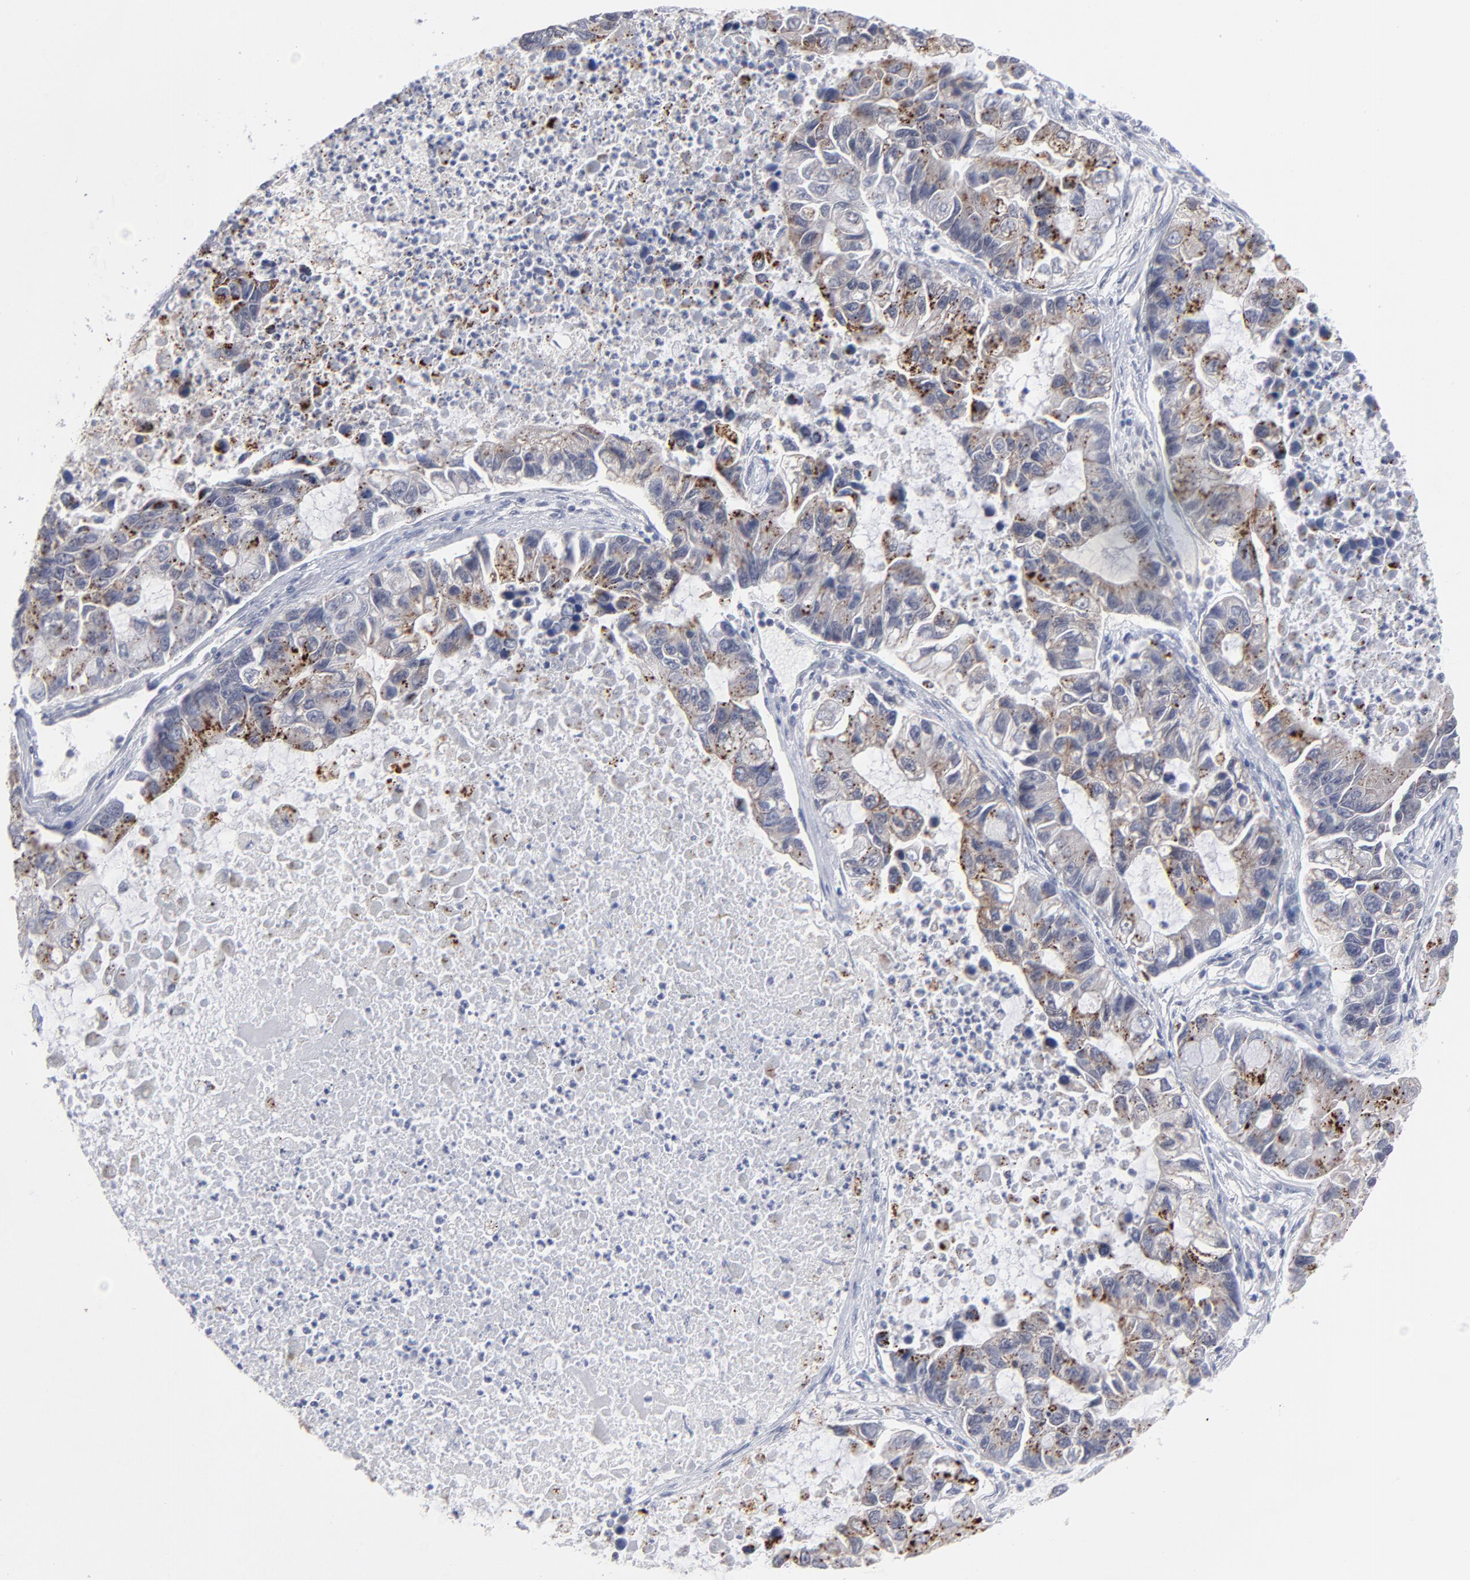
{"staining": {"intensity": "weak", "quantity": "25%-75%", "location": "cytoplasmic/membranous"}, "tissue": "lung cancer", "cell_type": "Tumor cells", "image_type": "cancer", "snomed": [{"axis": "morphology", "description": "Adenocarcinoma, NOS"}, {"axis": "topography", "description": "Lung"}], "caption": "IHC image of human lung cancer (adenocarcinoma) stained for a protein (brown), which exhibits low levels of weak cytoplasmic/membranous staining in approximately 25%-75% of tumor cells.", "gene": "NBN", "patient": {"sex": "female", "age": 51}}